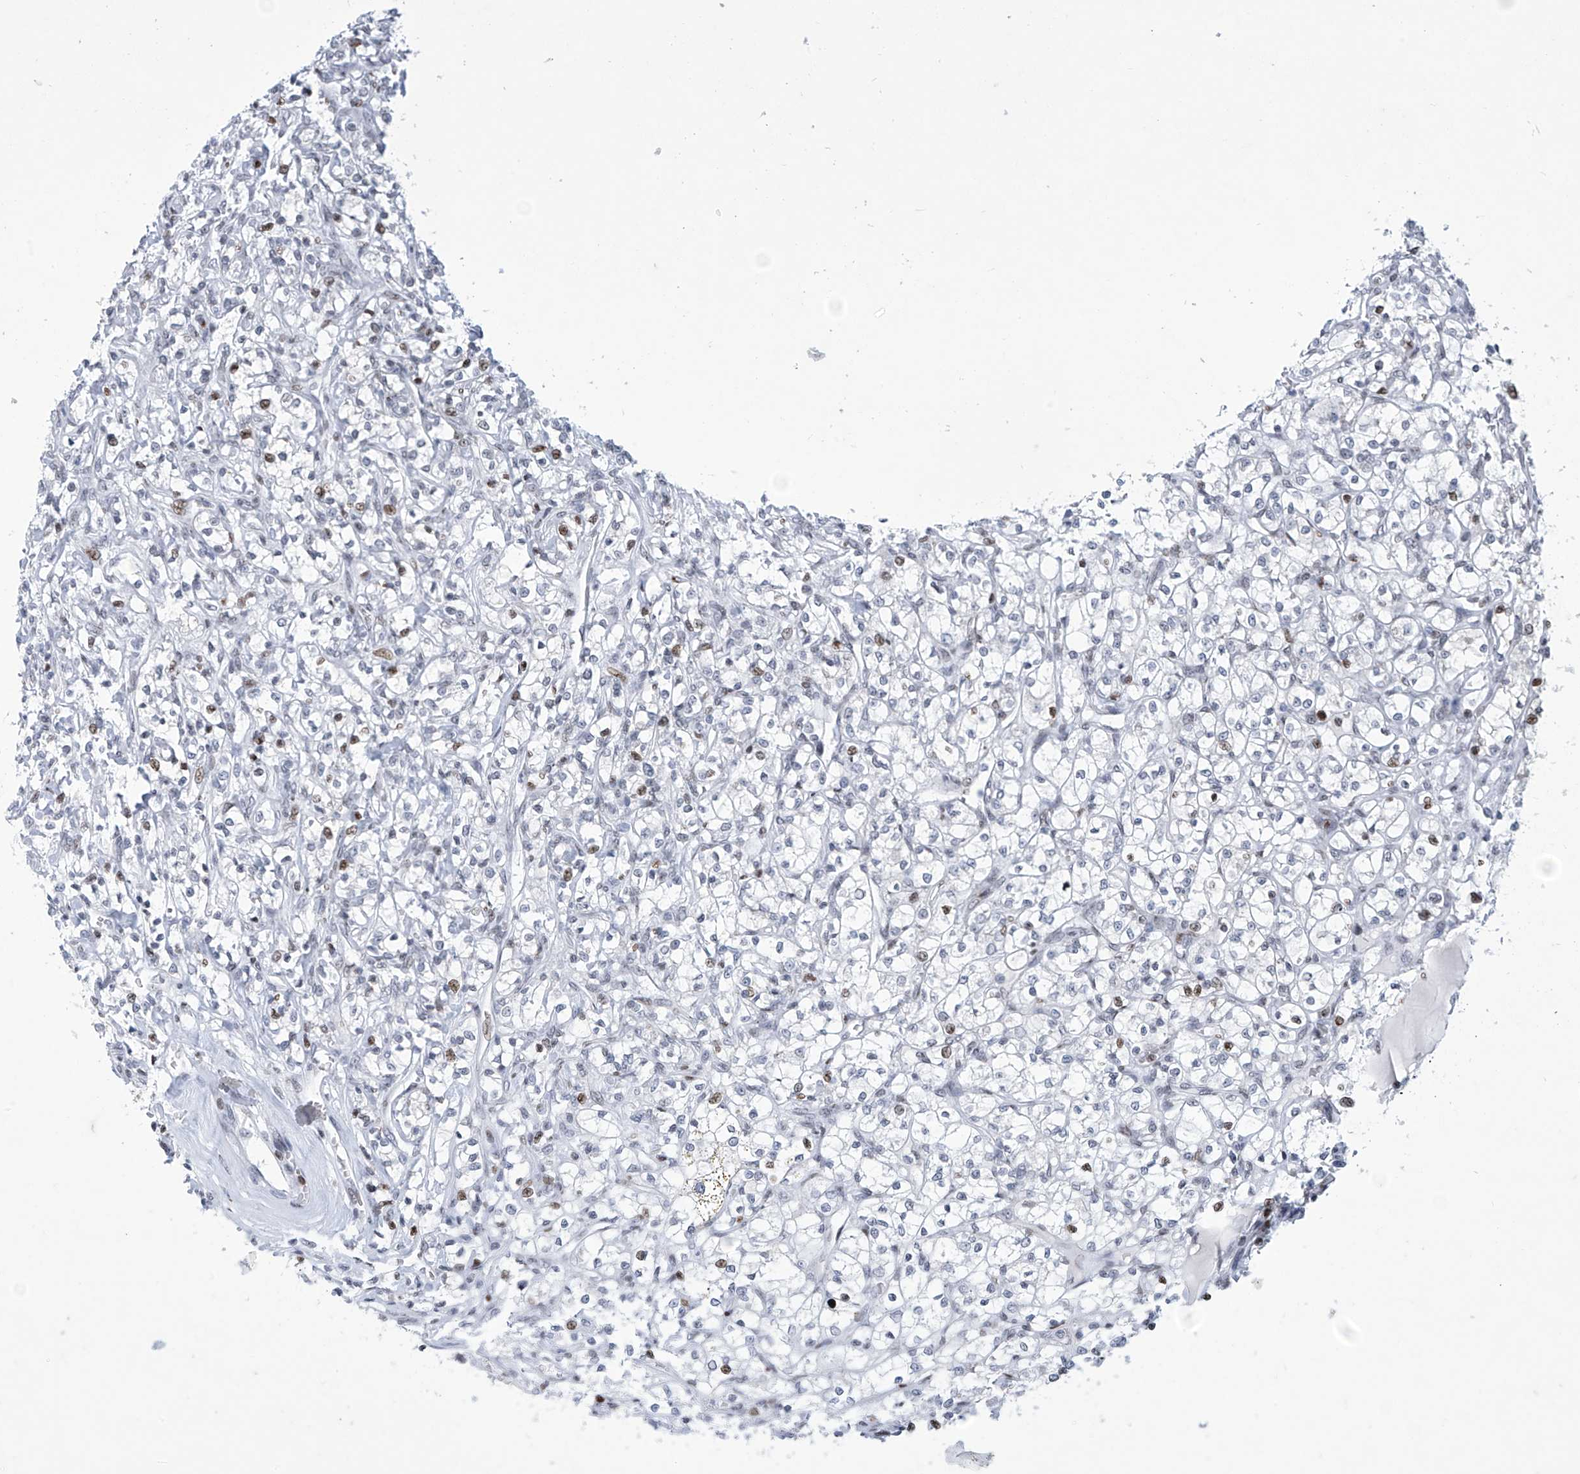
{"staining": {"intensity": "moderate", "quantity": "<25%", "location": "nuclear"}, "tissue": "renal cancer", "cell_type": "Tumor cells", "image_type": "cancer", "snomed": [{"axis": "morphology", "description": "Adenocarcinoma, NOS"}, {"axis": "topography", "description": "Kidney"}], "caption": "Immunohistochemical staining of human renal cancer (adenocarcinoma) reveals moderate nuclear protein staining in about <25% of tumor cells. (Stains: DAB in brown, nuclei in blue, Microscopy: brightfield microscopy at high magnification).", "gene": "RFX7", "patient": {"sex": "female", "age": 69}}